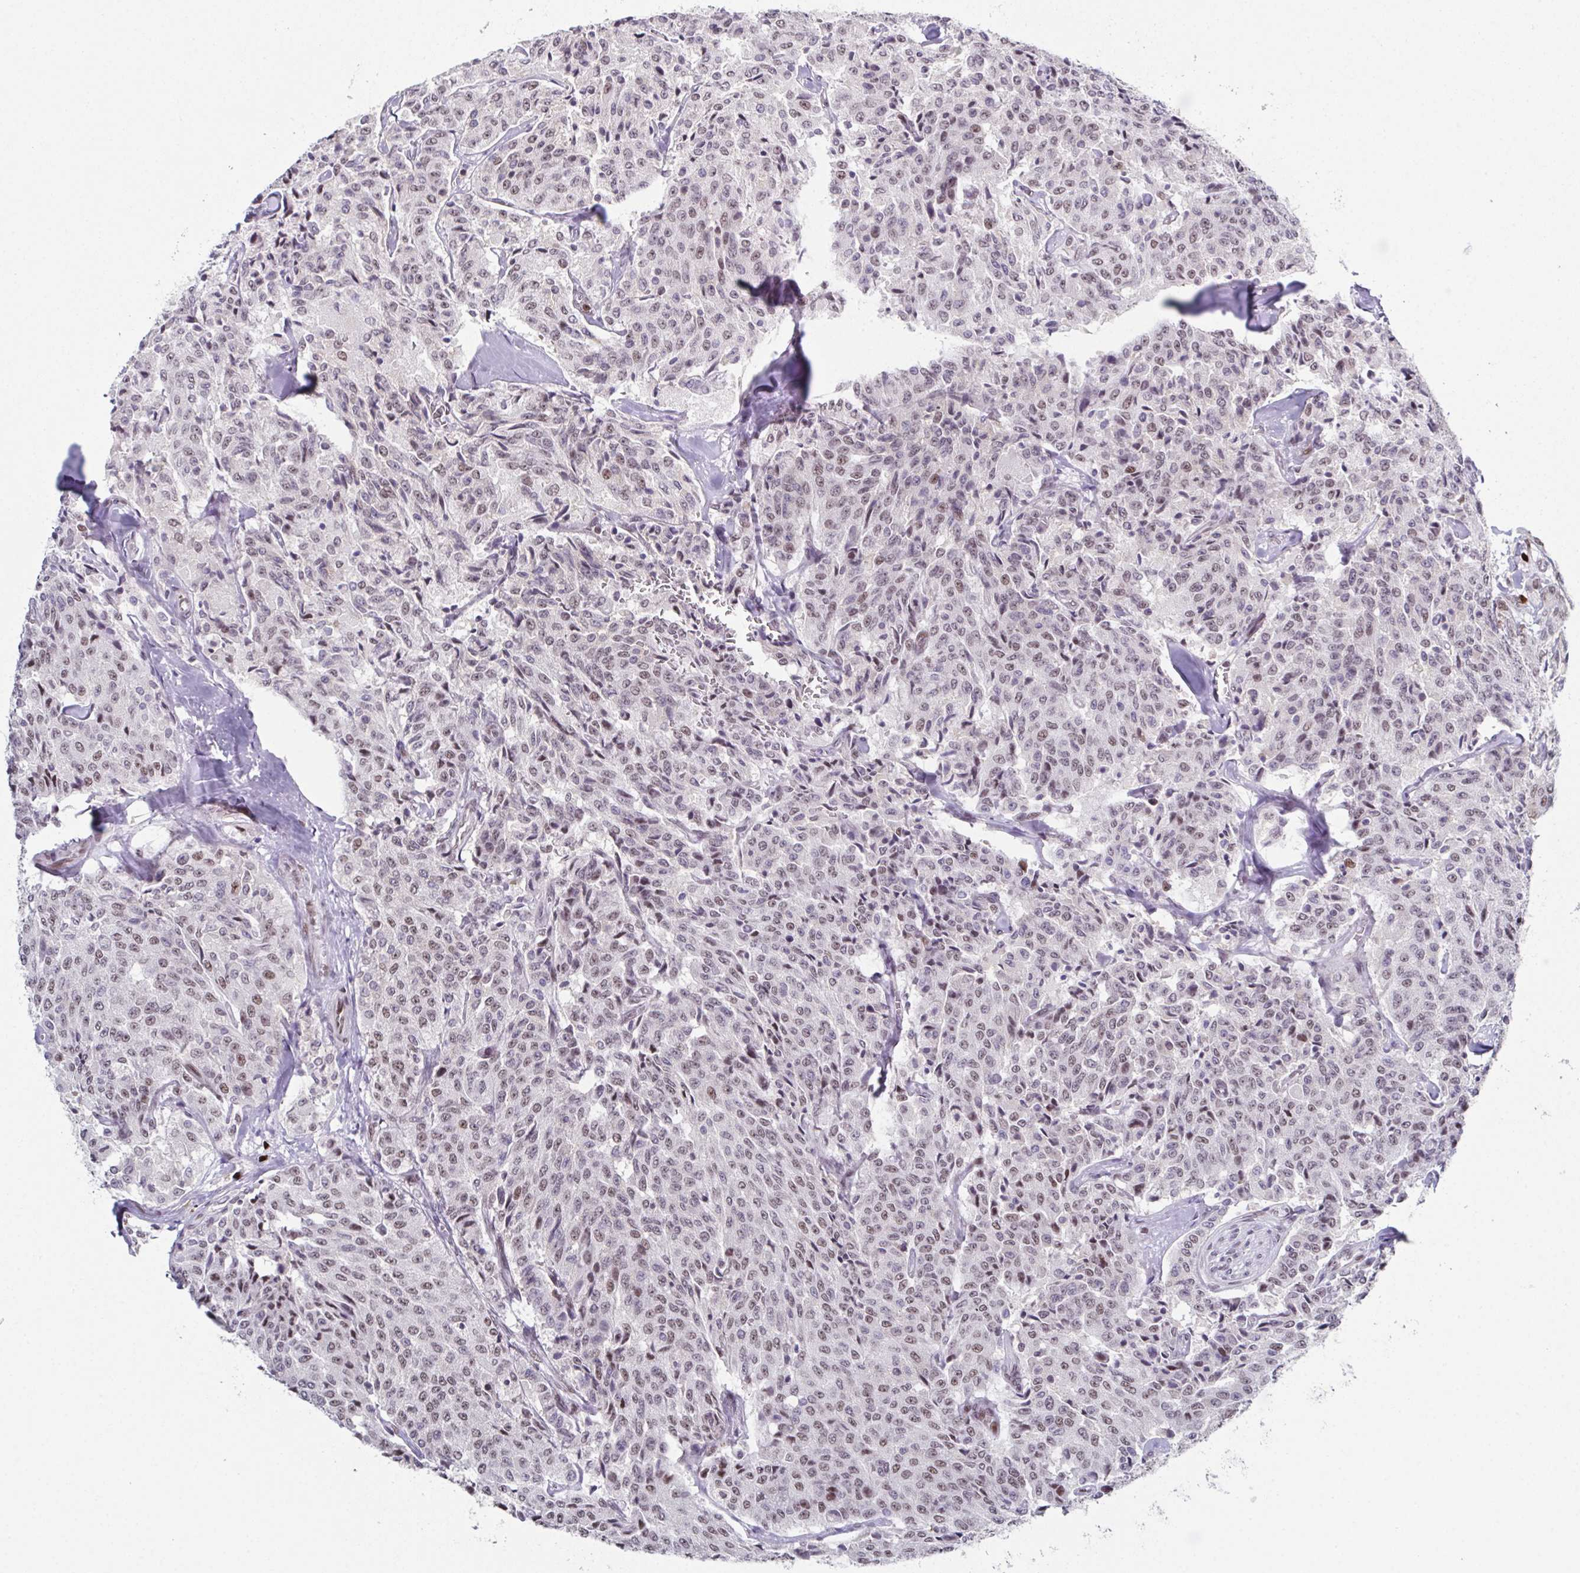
{"staining": {"intensity": "moderate", "quantity": "25%-75%", "location": "nuclear"}, "tissue": "carcinoid", "cell_type": "Tumor cells", "image_type": "cancer", "snomed": [{"axis": "morphology", "description": "Carcinoid, malignant, NOS"}, {"axis": "topography", "description": "Lung"}], "caption": "This is an image of immunohistochemistry staining of malignant carcinoid, which shows moderate positivity in the nuclear of tumor cells.", "gene": "RB1", "patient": {"sex": "male", "age": 71}}